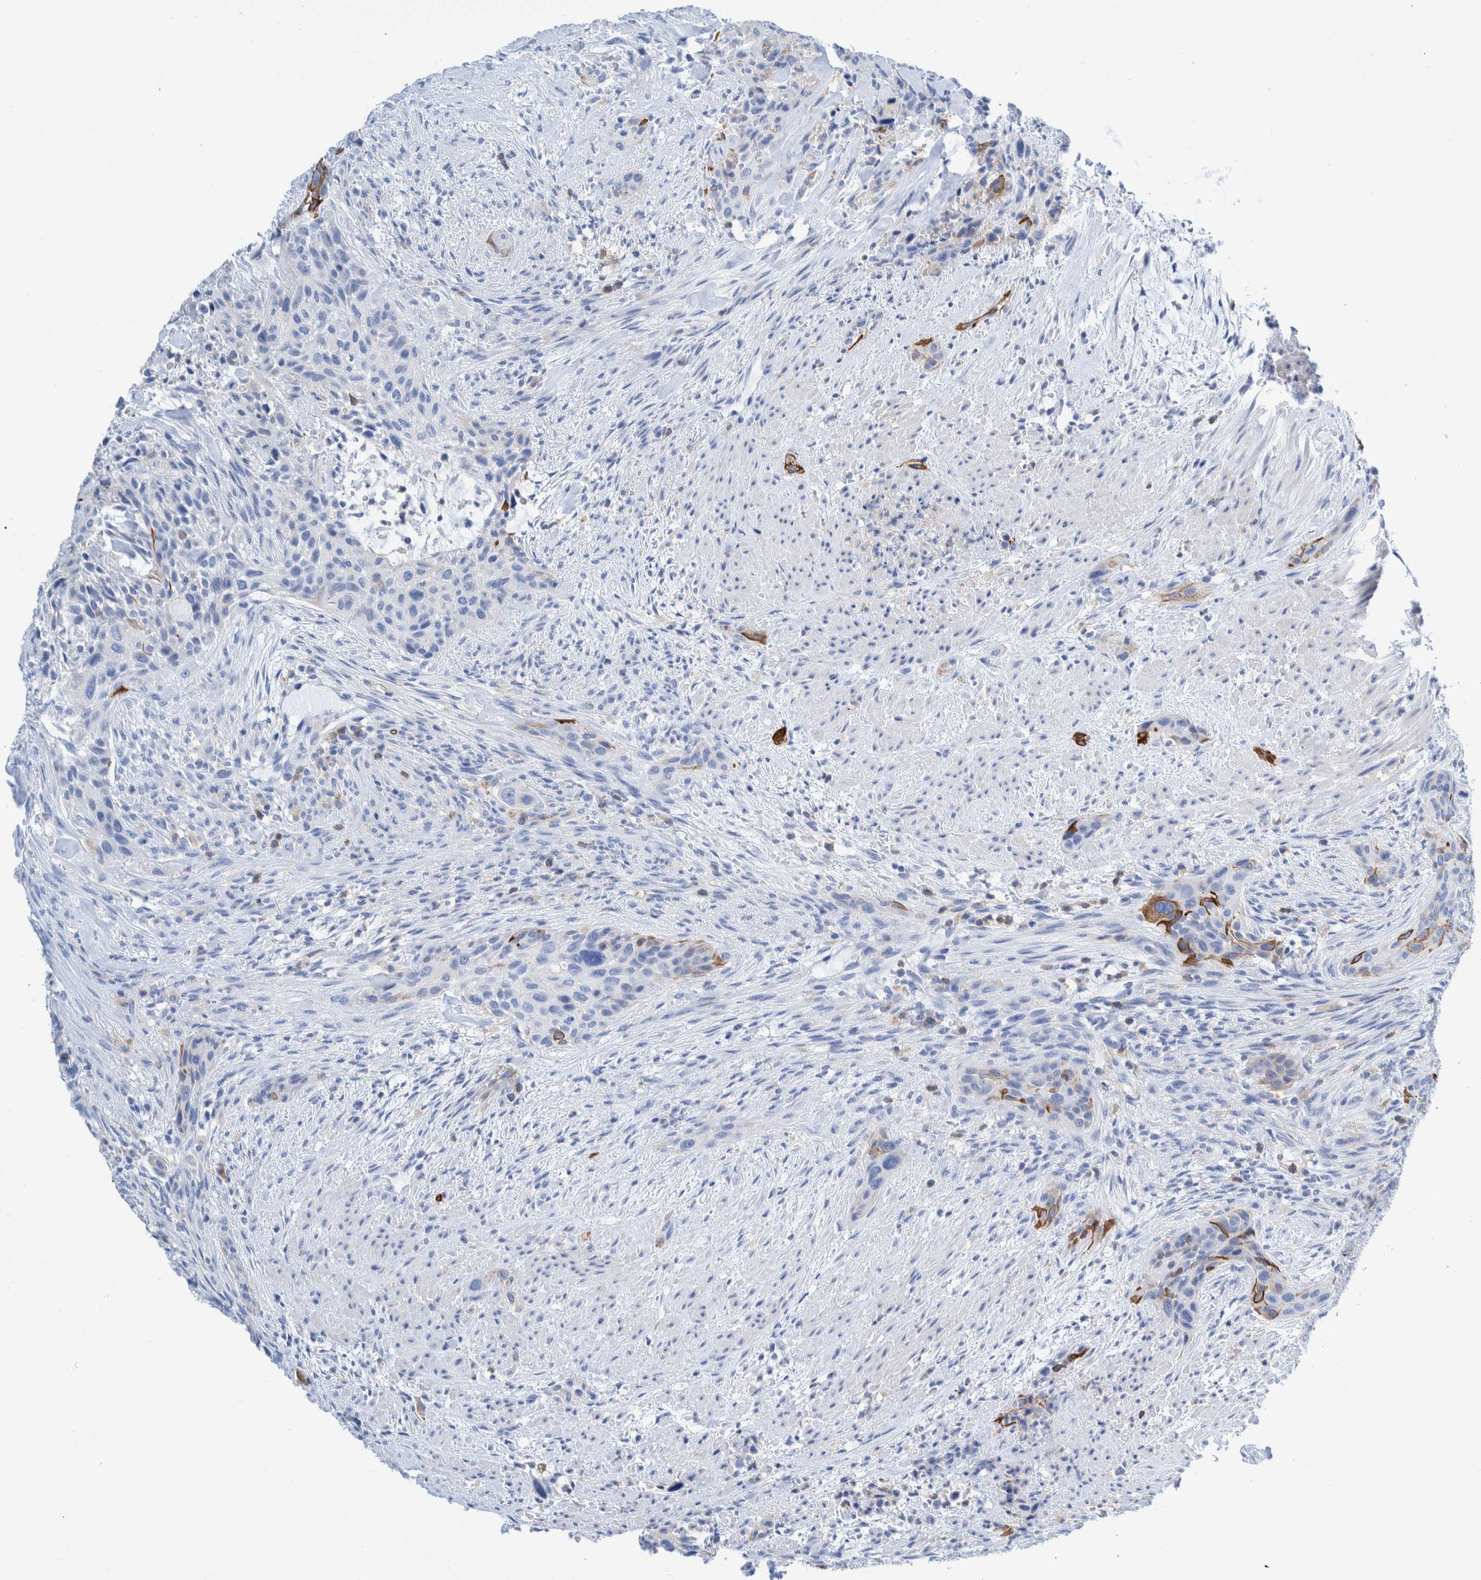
{"staining": {"intensity": "moderate", "quantity": "<25%", "location": "cytoplasmic/membranous"}, "tissue": "urothelial cancer", "cell_type": "Tumor cells", "image_type": "cancer", "snomed": [{"axis": "morphology", "description": "Urothelial carcinoma, High grade"}, {"axis": "topography", "description": "Urinary bladder"}], "caption": "An immunohistochemistry histopathology image of tumor tissue is shown. Protein staining in brown labels moderate cytoplasmic/membranous positivity in urothelial cancer within tumor cells.", "gene": "KRT14", "patient": {"sex": "male", "age": 35}}